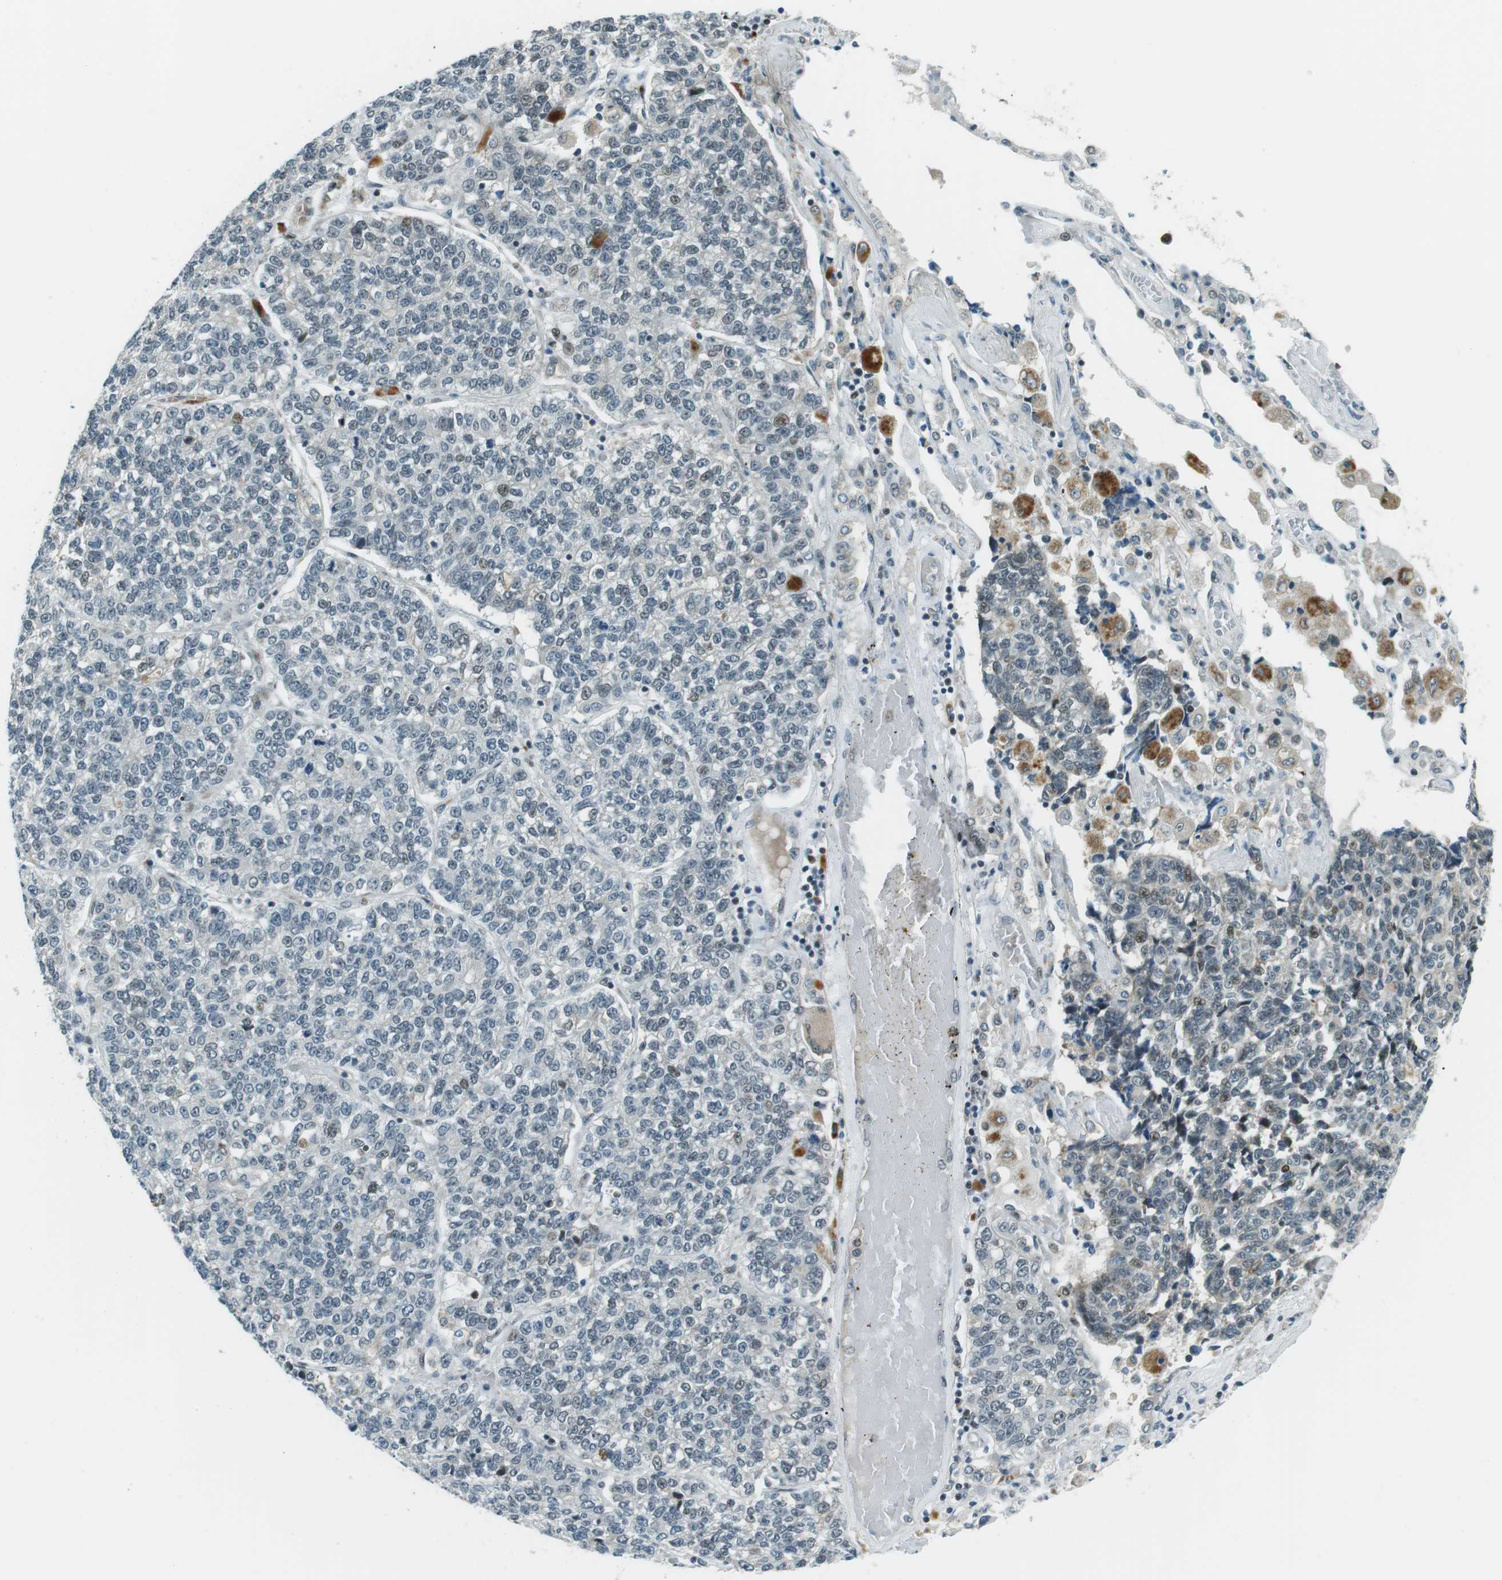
{"staining": {"intensity": "weak", "quantity": "<25%", "location": "nuclear"}, "tissue": "lung cancer", "cell_type": "Tumor cells", "image_type": "cancer", "snomed": [{"axis": "morphology", "description": "Adenocarcinoma, NOS"}, {"axis": "topography", "description": "Lung"}], "caption": "Immunohistochemistry (IHC) histopathology image of lung cancer stained for a protein (brown), which exhibits no staining in tumor cells. The staining was performed using DAB (3,3'-diaminobenzidine) to visualize the protein expression in brown, while the nuclei were stained in blue with hematoxylin (Magnification: 20x).", "gene": "PJA1", "patient": {"sex": "male", "age": 49}}